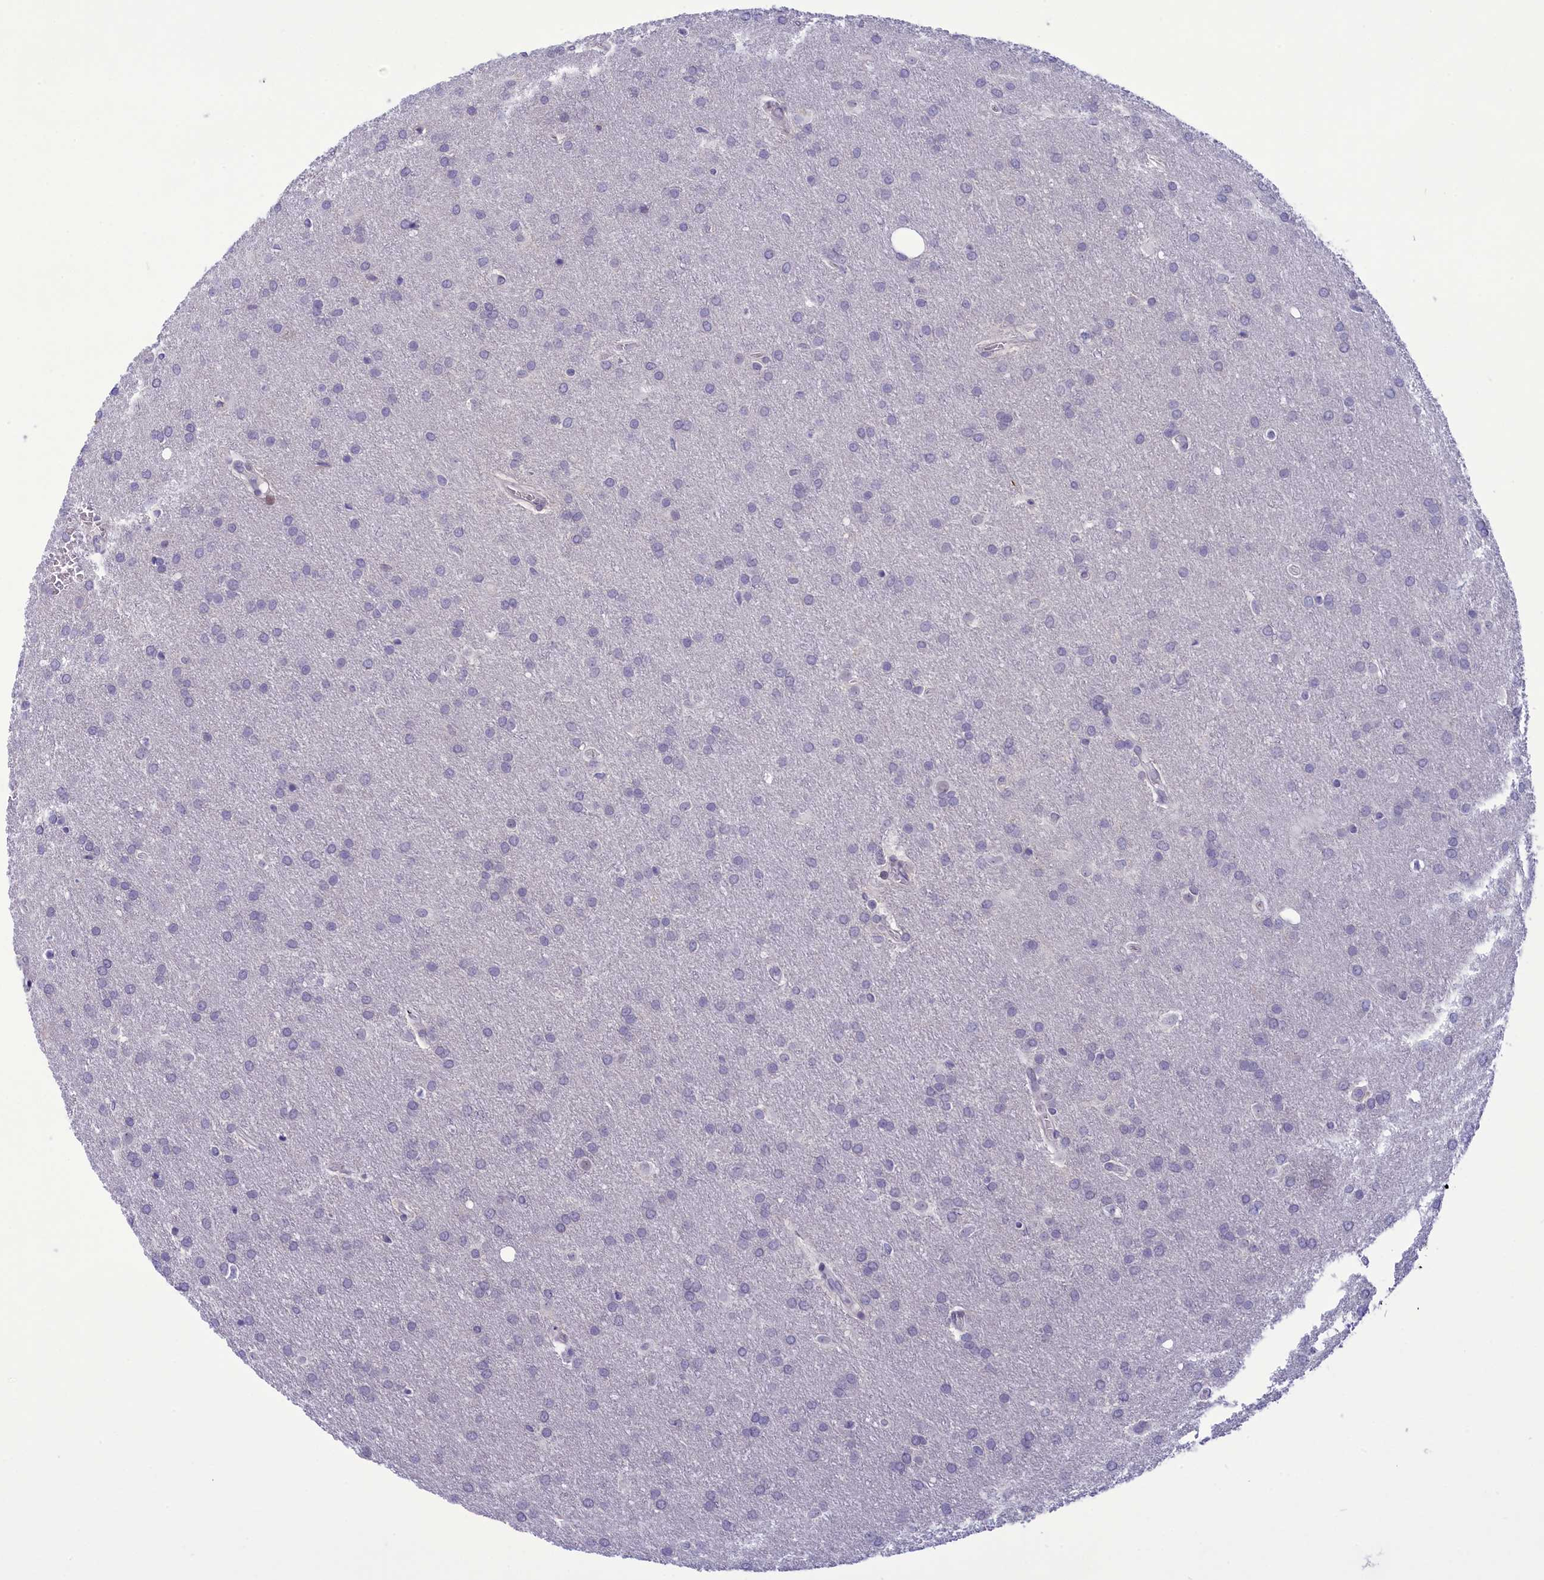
{"staining": {"intensity": "negative", "quantity": "none", "location": "none"}, "tissue": "glioma", "cell_type": "Tumor cells", "image_type": "cancer", "snomed": [{"axis": "morphology", "description": "Glioma, malignant, Low grade"}, {"axis": "topography", "description": "Brain"}], "caption": "Glioma was stained to show a protein in brown. There is no significant positivity in tumor cells. (DAB immunohistochemistry (IHC), high magnification).", "gene": "CORO2A", "patient": {"sex": "female", "age": 32}}